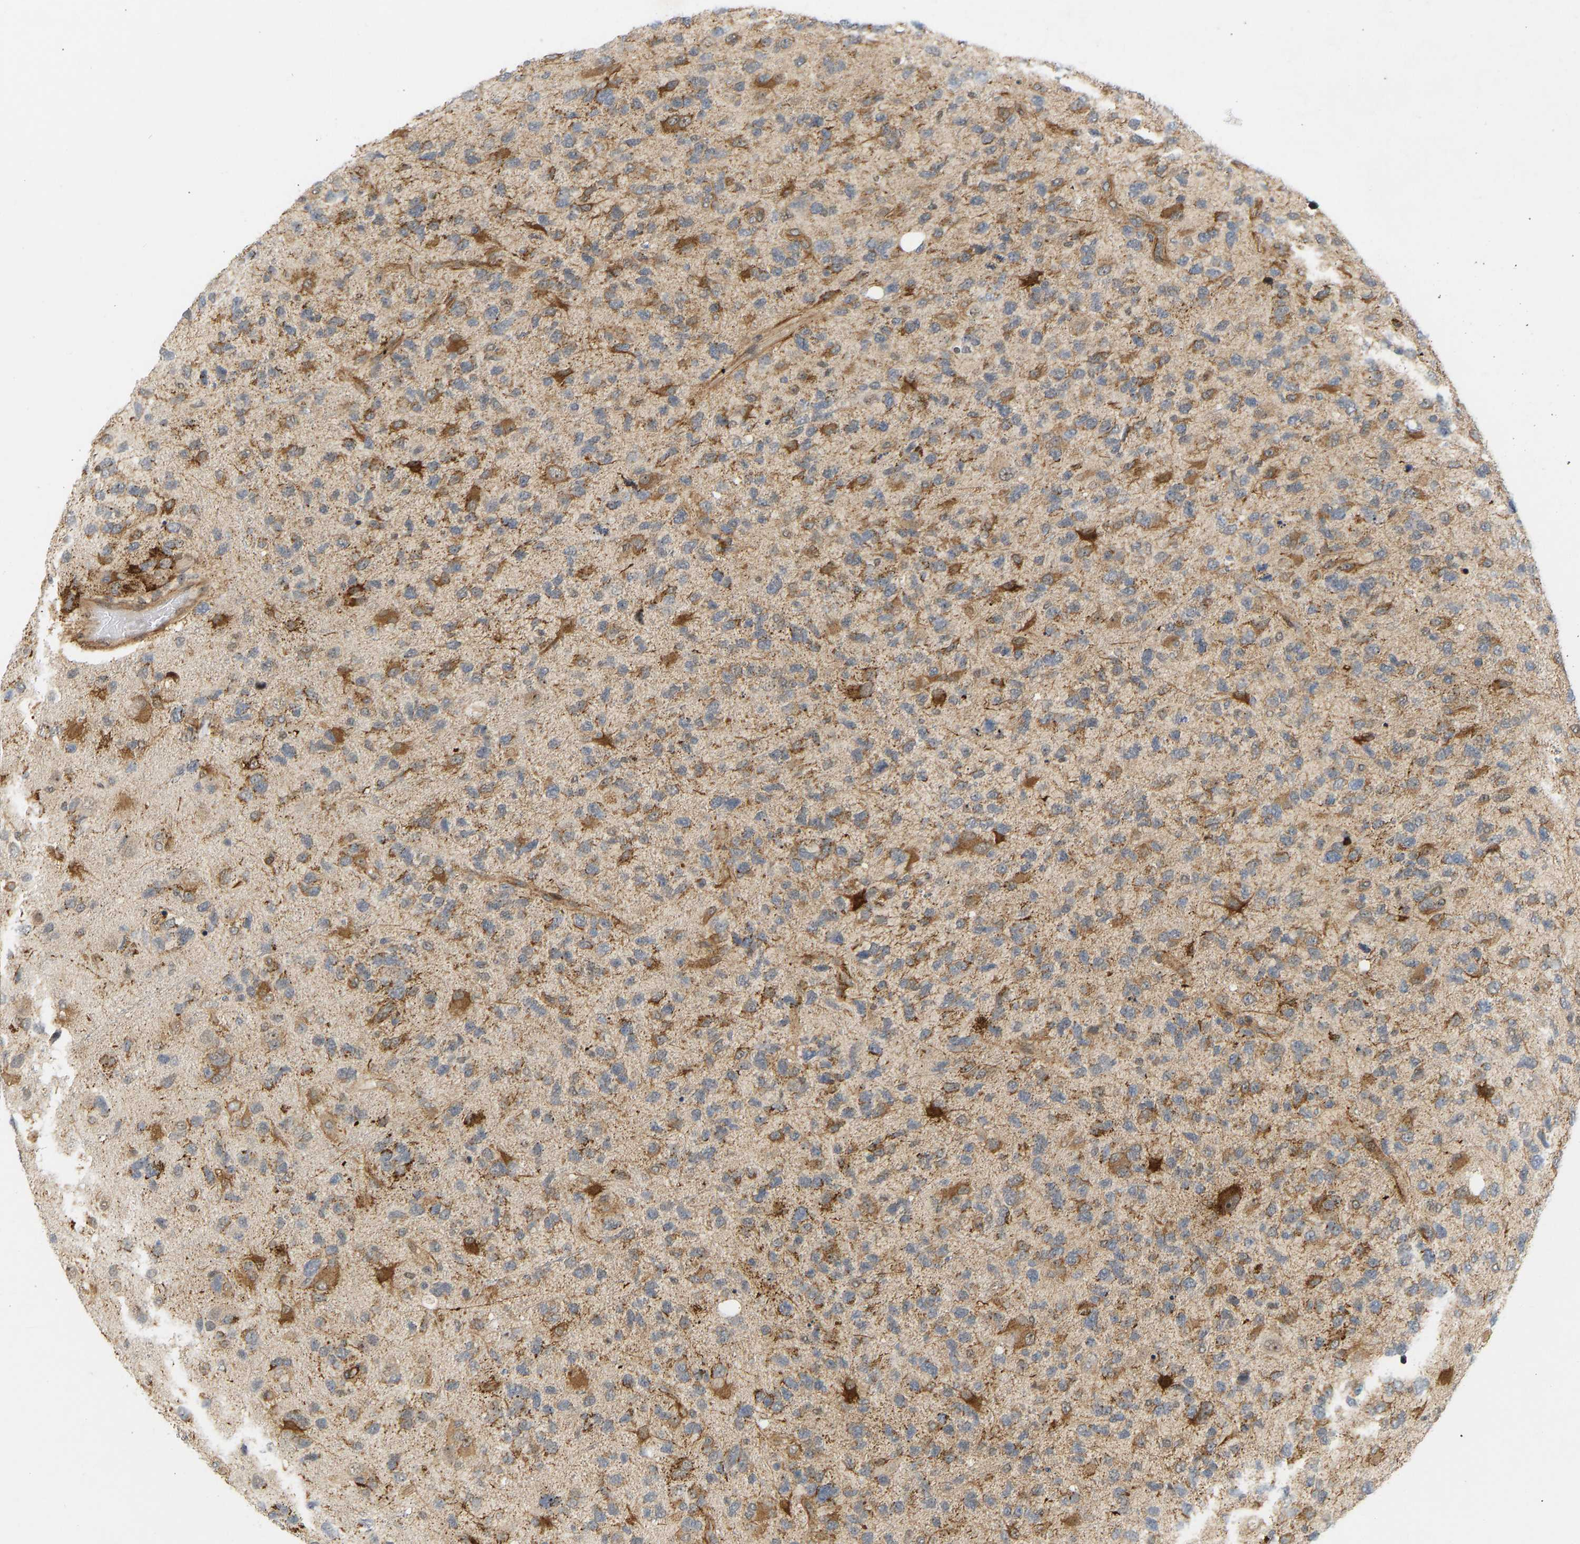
{"staining": {"intensity": "moderate", "quantity": ">75%", "location": "cytoplasmic/membranous,nuclear"}, "tissue": "glioma", "cell_type": "Tumor cells", "image_type": "cancer", "snomed": [{"axis": "morphology", "description": "Glioma, malignant, High grade"}, {"axis": "topography", "description": "Brain"}], "caption": "There is medium levels of moderate cytoplasmic/membranous and nuclear positivity in tumor cells of malignant high-grade glioma, as demonstrated by immunohistochemical staining (brown color).", "gene": "BAG1", "patient": {"sex": "female", "age": 58}}